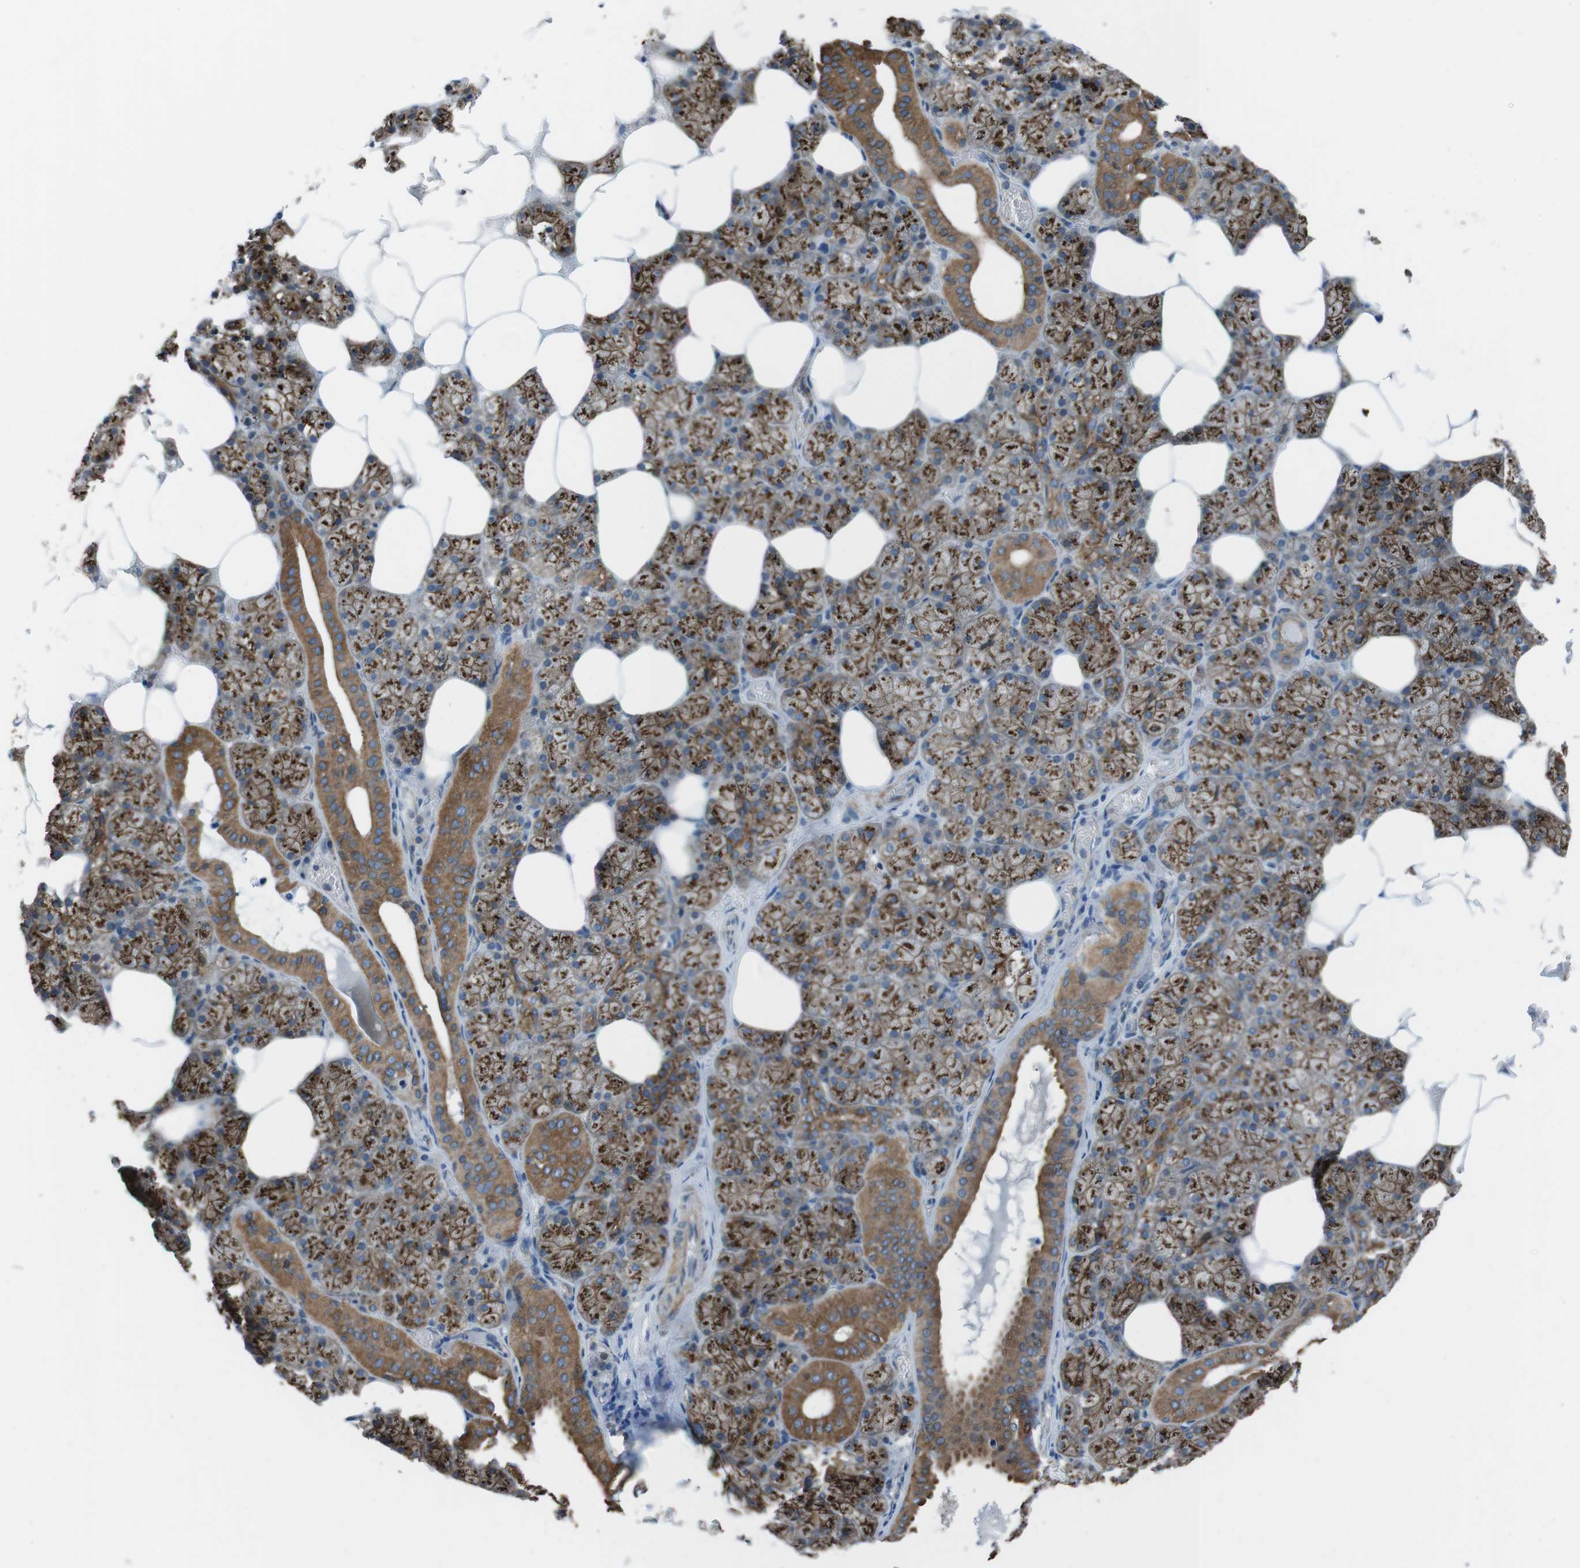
{"staining": {"intensity": "strong", "quantity": "25%-75%", "location": "cytoplasmic/membranous"}, "tissue": "salivary gland", "cell_type": "Glandular cells", "image_type": "normal", "snomed": [{"axis": "morphology", "description": "Normal tissue, NOS"}, {"axis": "topography", "description": "Salivary gland"}], "caption": "IHC of normal salivary gland reveals high levels of strong cytoplasmic/membranous staining in about 25%-75% of glandular cells.", "gene": "FAM174B", "patient": {"sex": "male", "age": 62}}